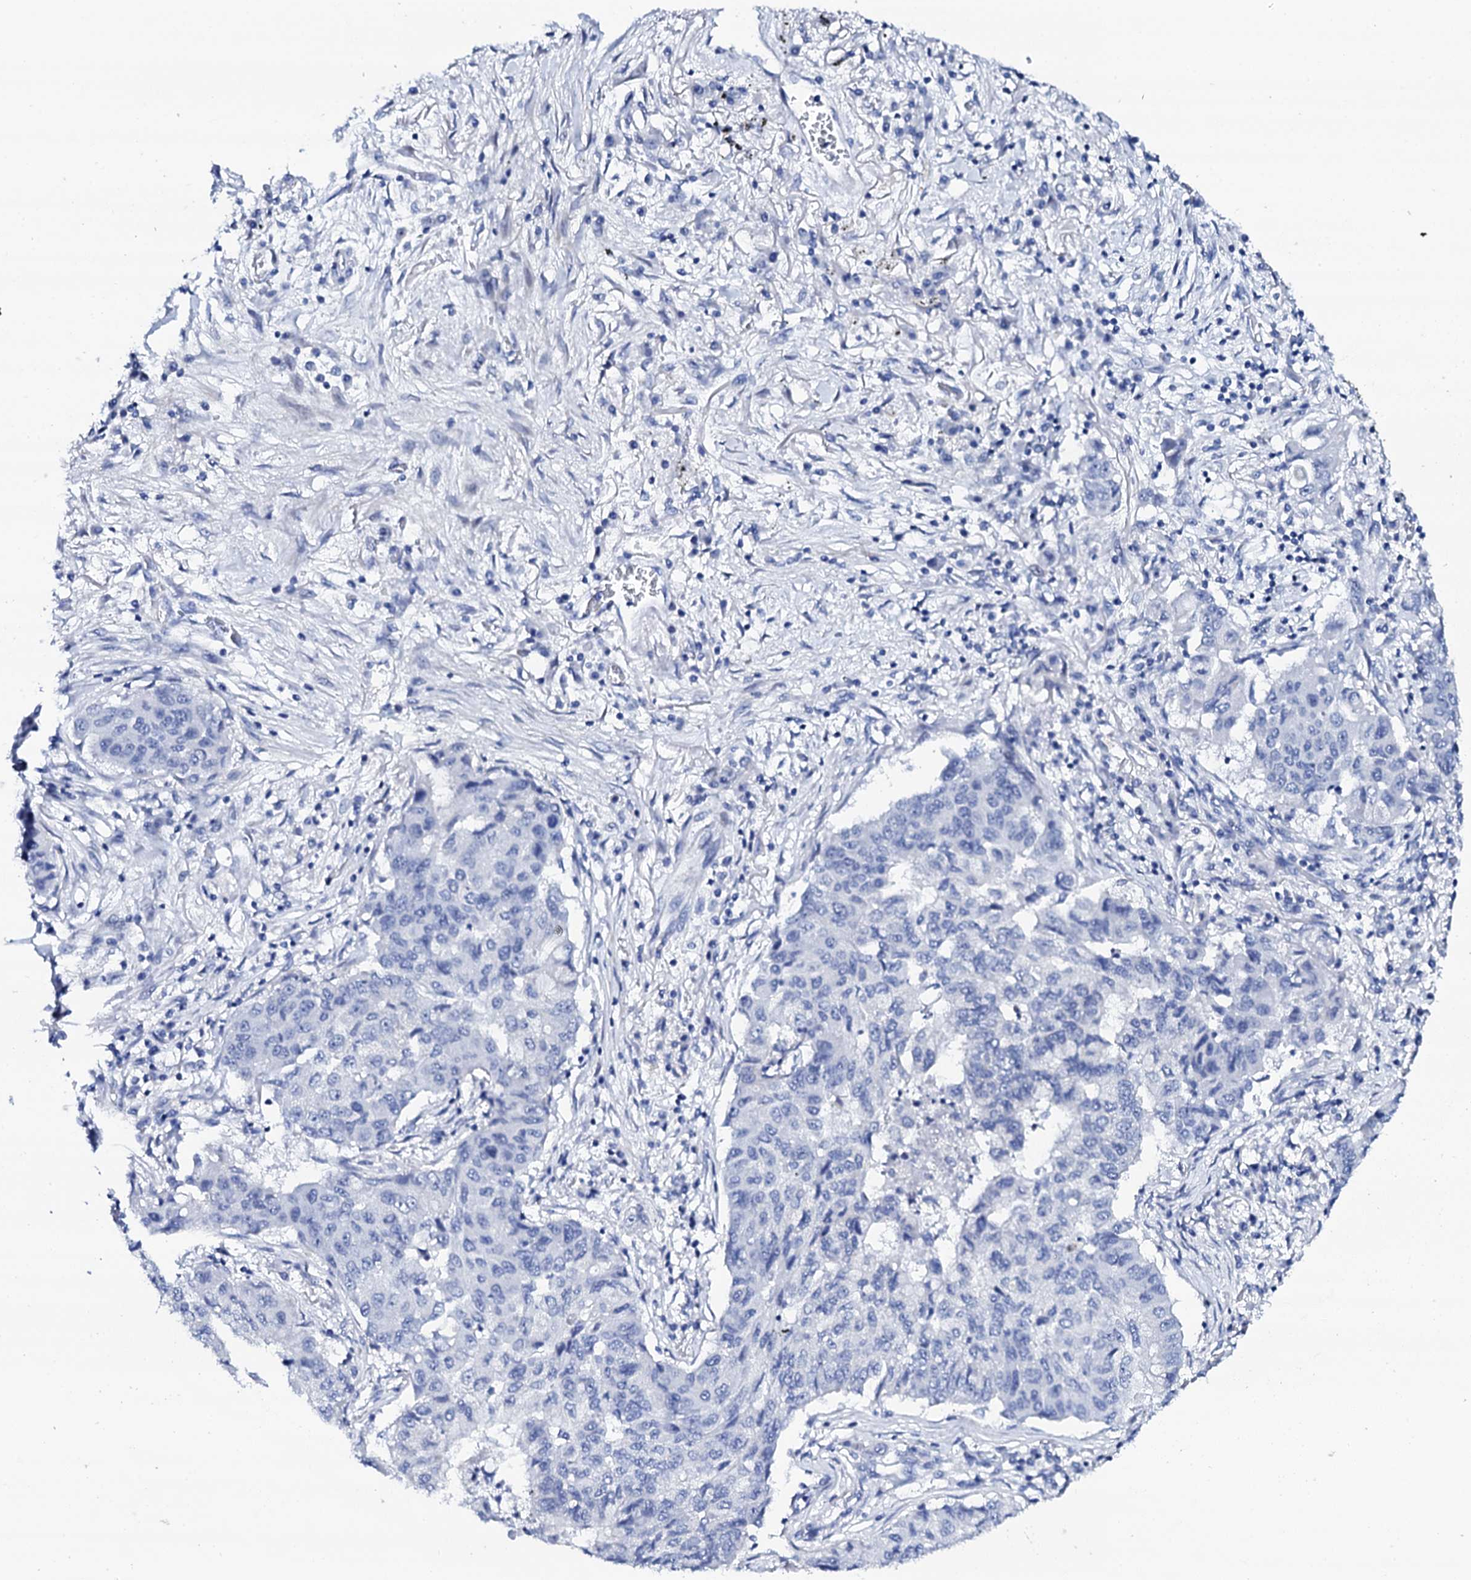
{"staining": {"intensity": "negative", "quantity": "none", "location": "none"}, "tissue": "lung cancer", "cell_type": "Tumor cells", "image_type": "cancer", "snomed": [{"axis": "morphology", "description": "Squamous cell carcinoma, NOS"}, {"axis": "topography", "description": "Lung"}], "caption": "The immunohistochemistry photomicrograph has no significant expression in tumor cells of squamous cell carcinoma (lung) tissue. Brightfield microscopy of immunohistochemistry (IHC) stained with DAB (brown) and hematoxylin (blue), captured at high magnification.", "gene": "NUDT13", "patient": {"sex": "male", "age": 74}}